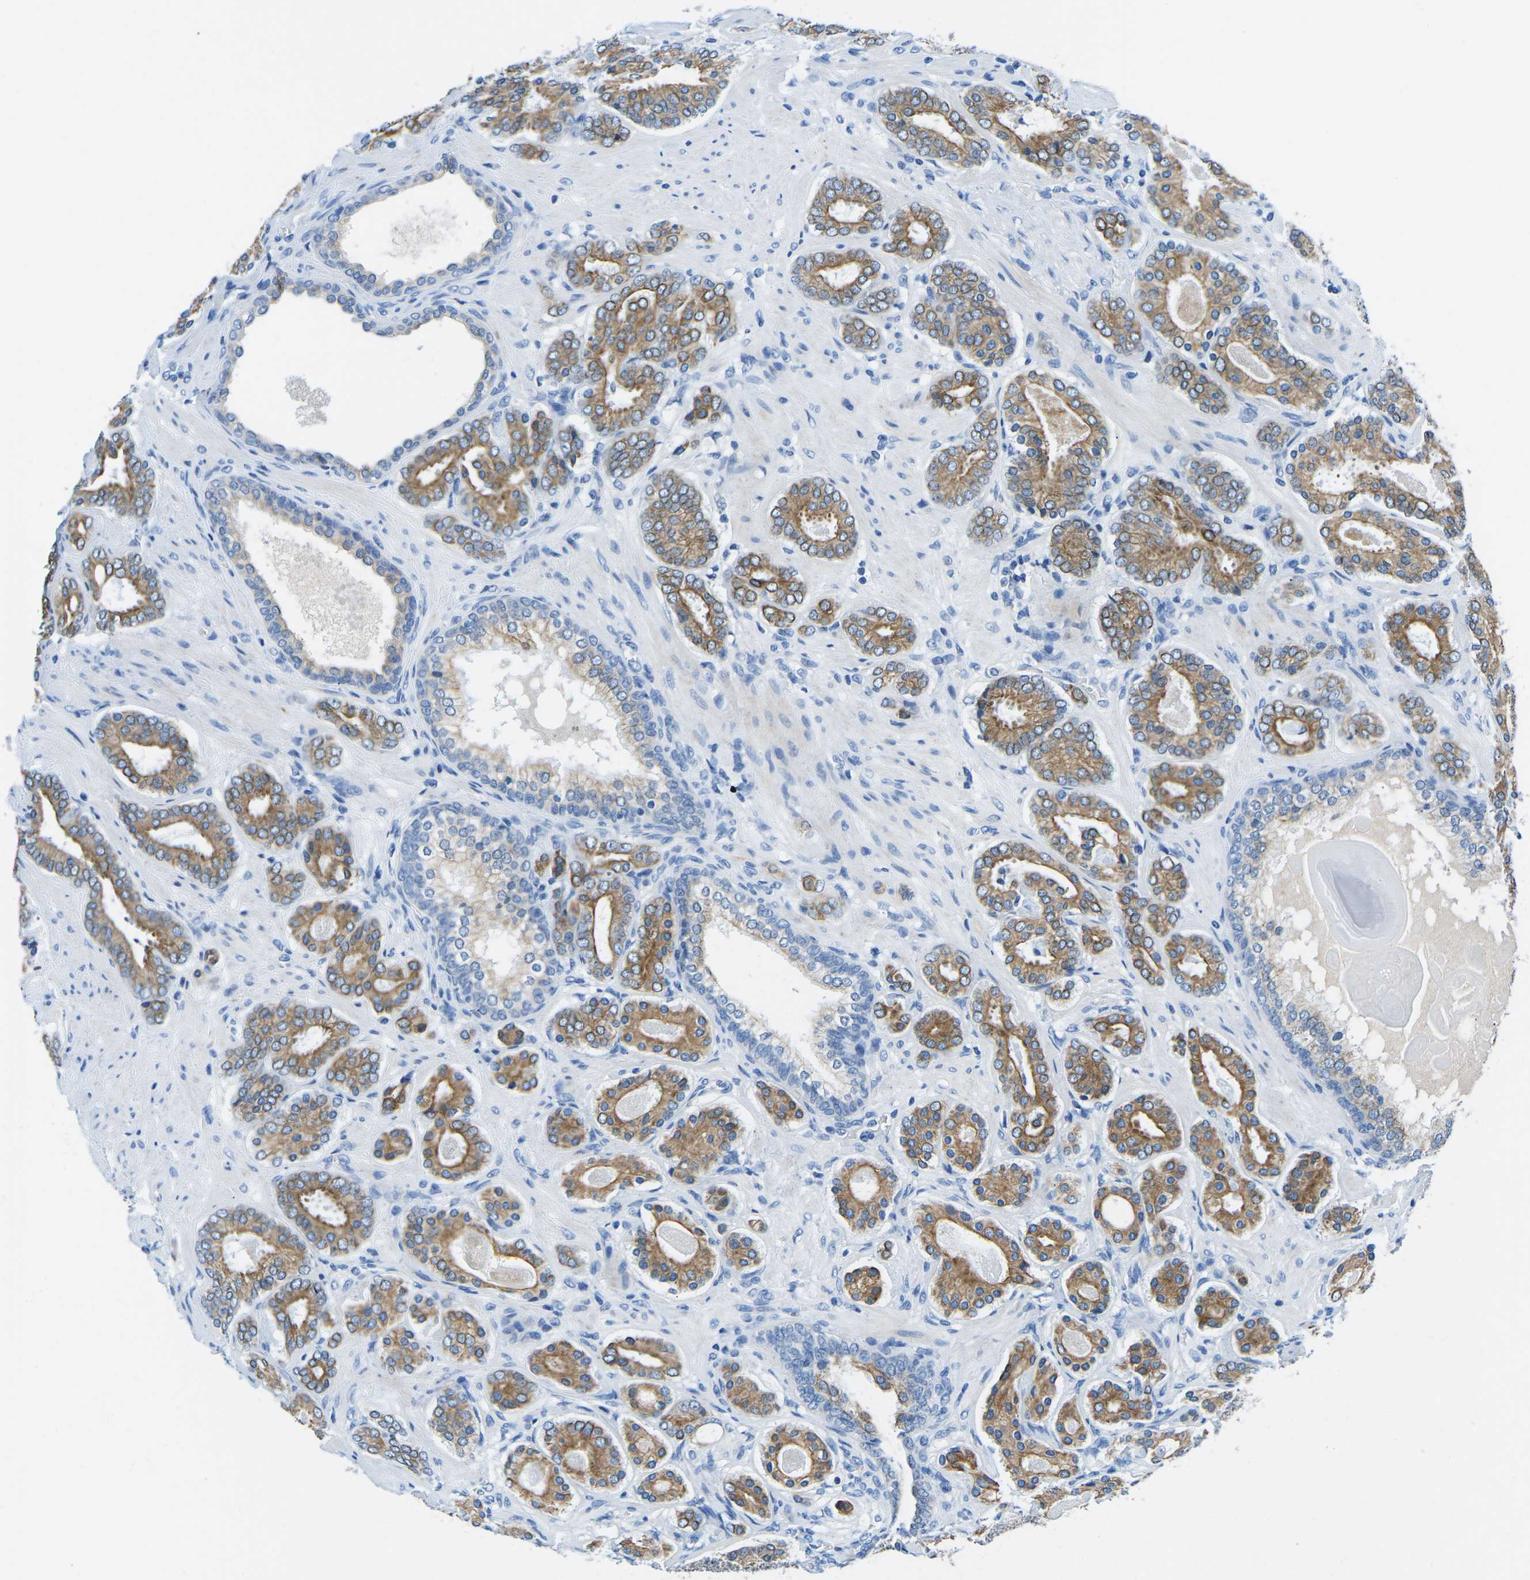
{"staining": {"intensity": "moderate", "quantity": ">75%", "location": "cytoplasmic/membranous"}, "tissue": "prostate cancer", "cell_type": "Tumor cells", "image_type": "cancer", "snomed": [{"axis": "morphology", "description": "Adenocarcinoma, Low grade"}, {"axis": "topography", "description": "Prostate"}], "caption": "There is medium levels of moderate cytoplasmic/membranous staining in tumor cells of adenocarcinoma (low-grade) (prostate), as demonstrated by immunohistochemical staining (brown color).", "gene": "TM6SF1", "patient": {"sex": "male", "age": 69}}